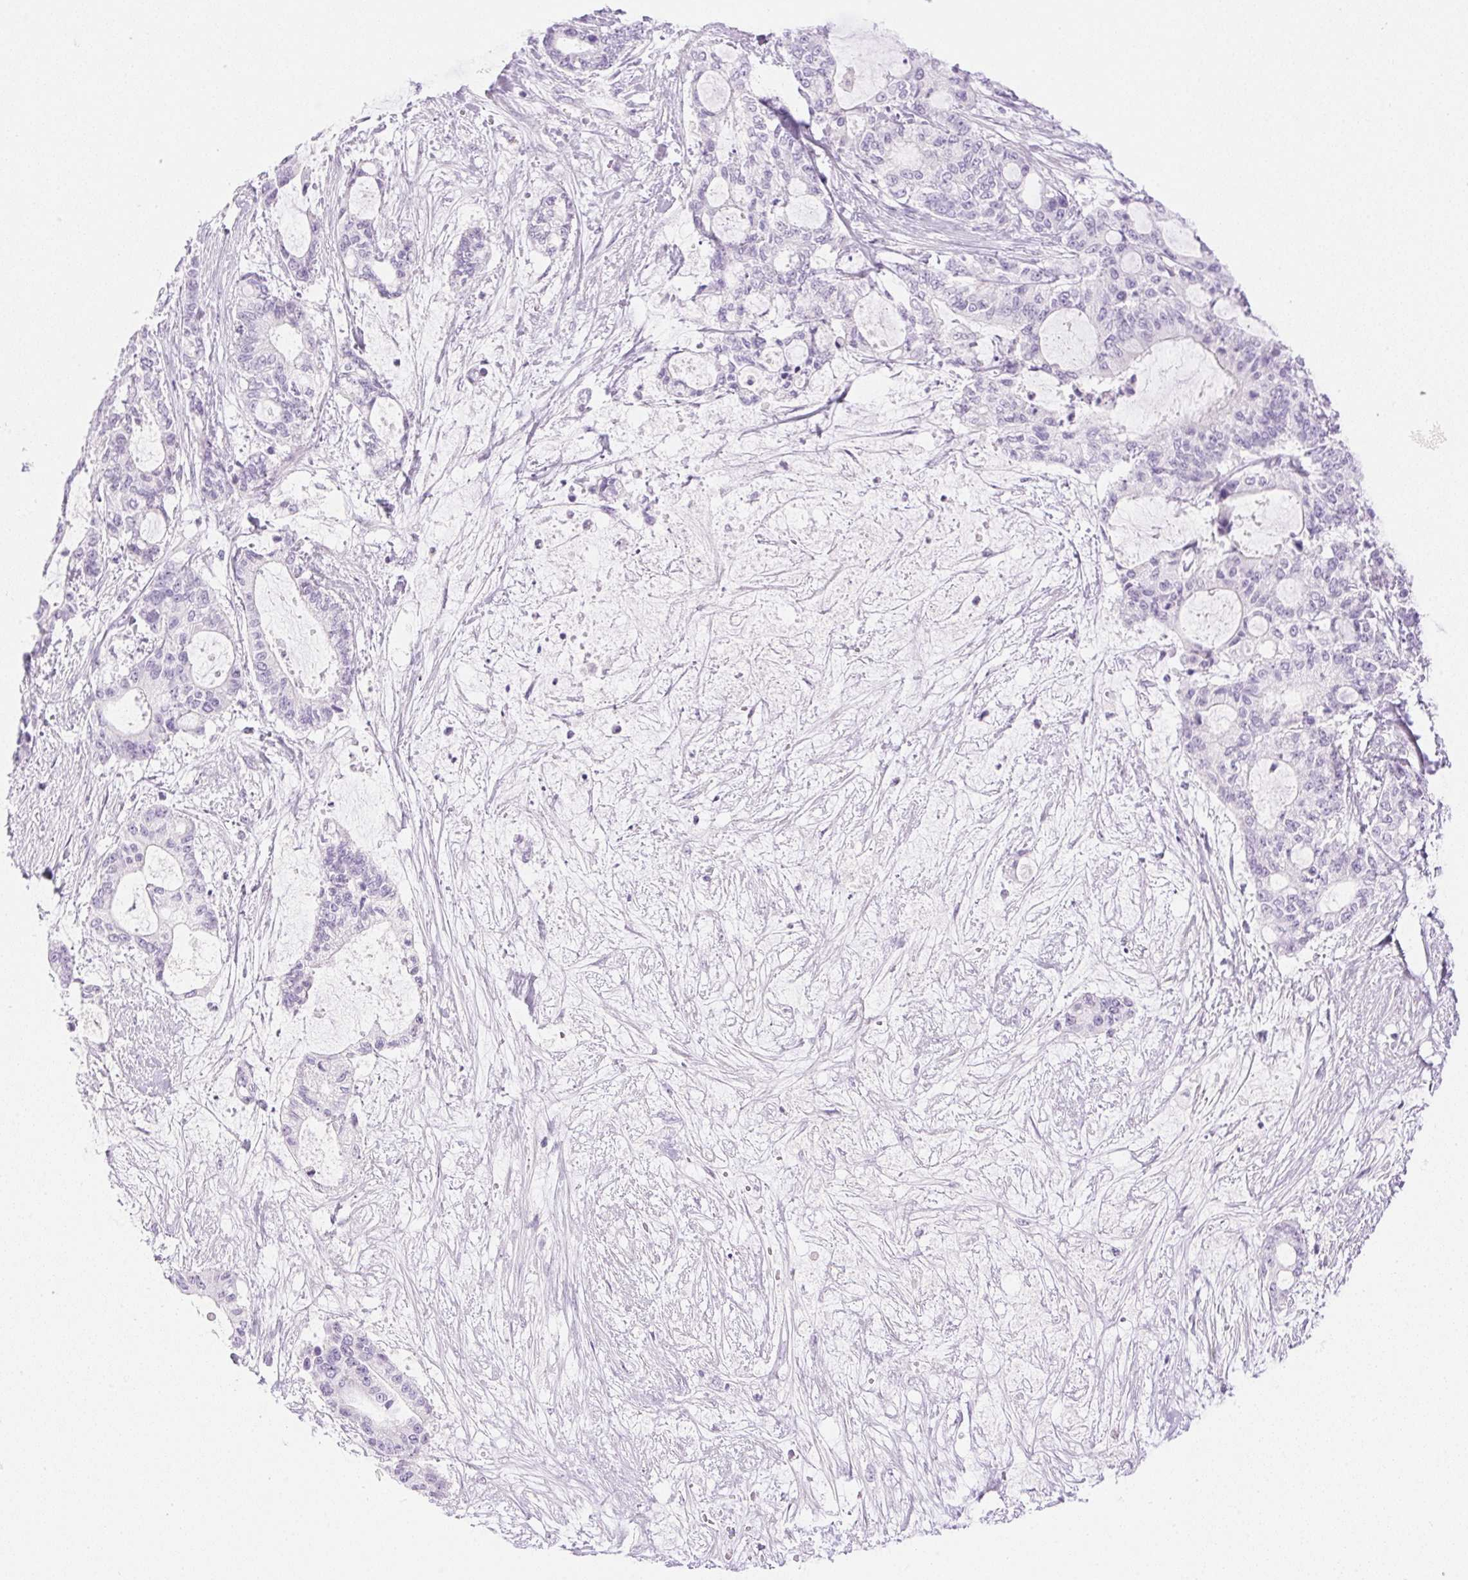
{"staining": {"intensity": "negative", "quantity": "none", "location": "none"}, "tissue": "liver cancer", "cell_type": "Tumor cells", "image_type": "cancer", "snomed": [{"axis": "morphology", "description": "Normal tissue, NOS"}, {"axis": "morphology", "description": "Cholangiocarcinoma"}, {"axis": "topography", "description": "Liver"}, {"axis": "topography", "description": "Peripheral nerve tissue"}], "caption": "An immunohistochemistry photomicrograph of liver cholangiocarcinoma is shown. There is no staining in tumor cells of liver cholangiocarcinoma. (DAB (3,3'-diaminobenzidine) immunohistochemistry (IHC) visualized using brightfield microscopy, high magnification).", "gene": "CTRL", "patient": {"sex": "female", "age": 73}}